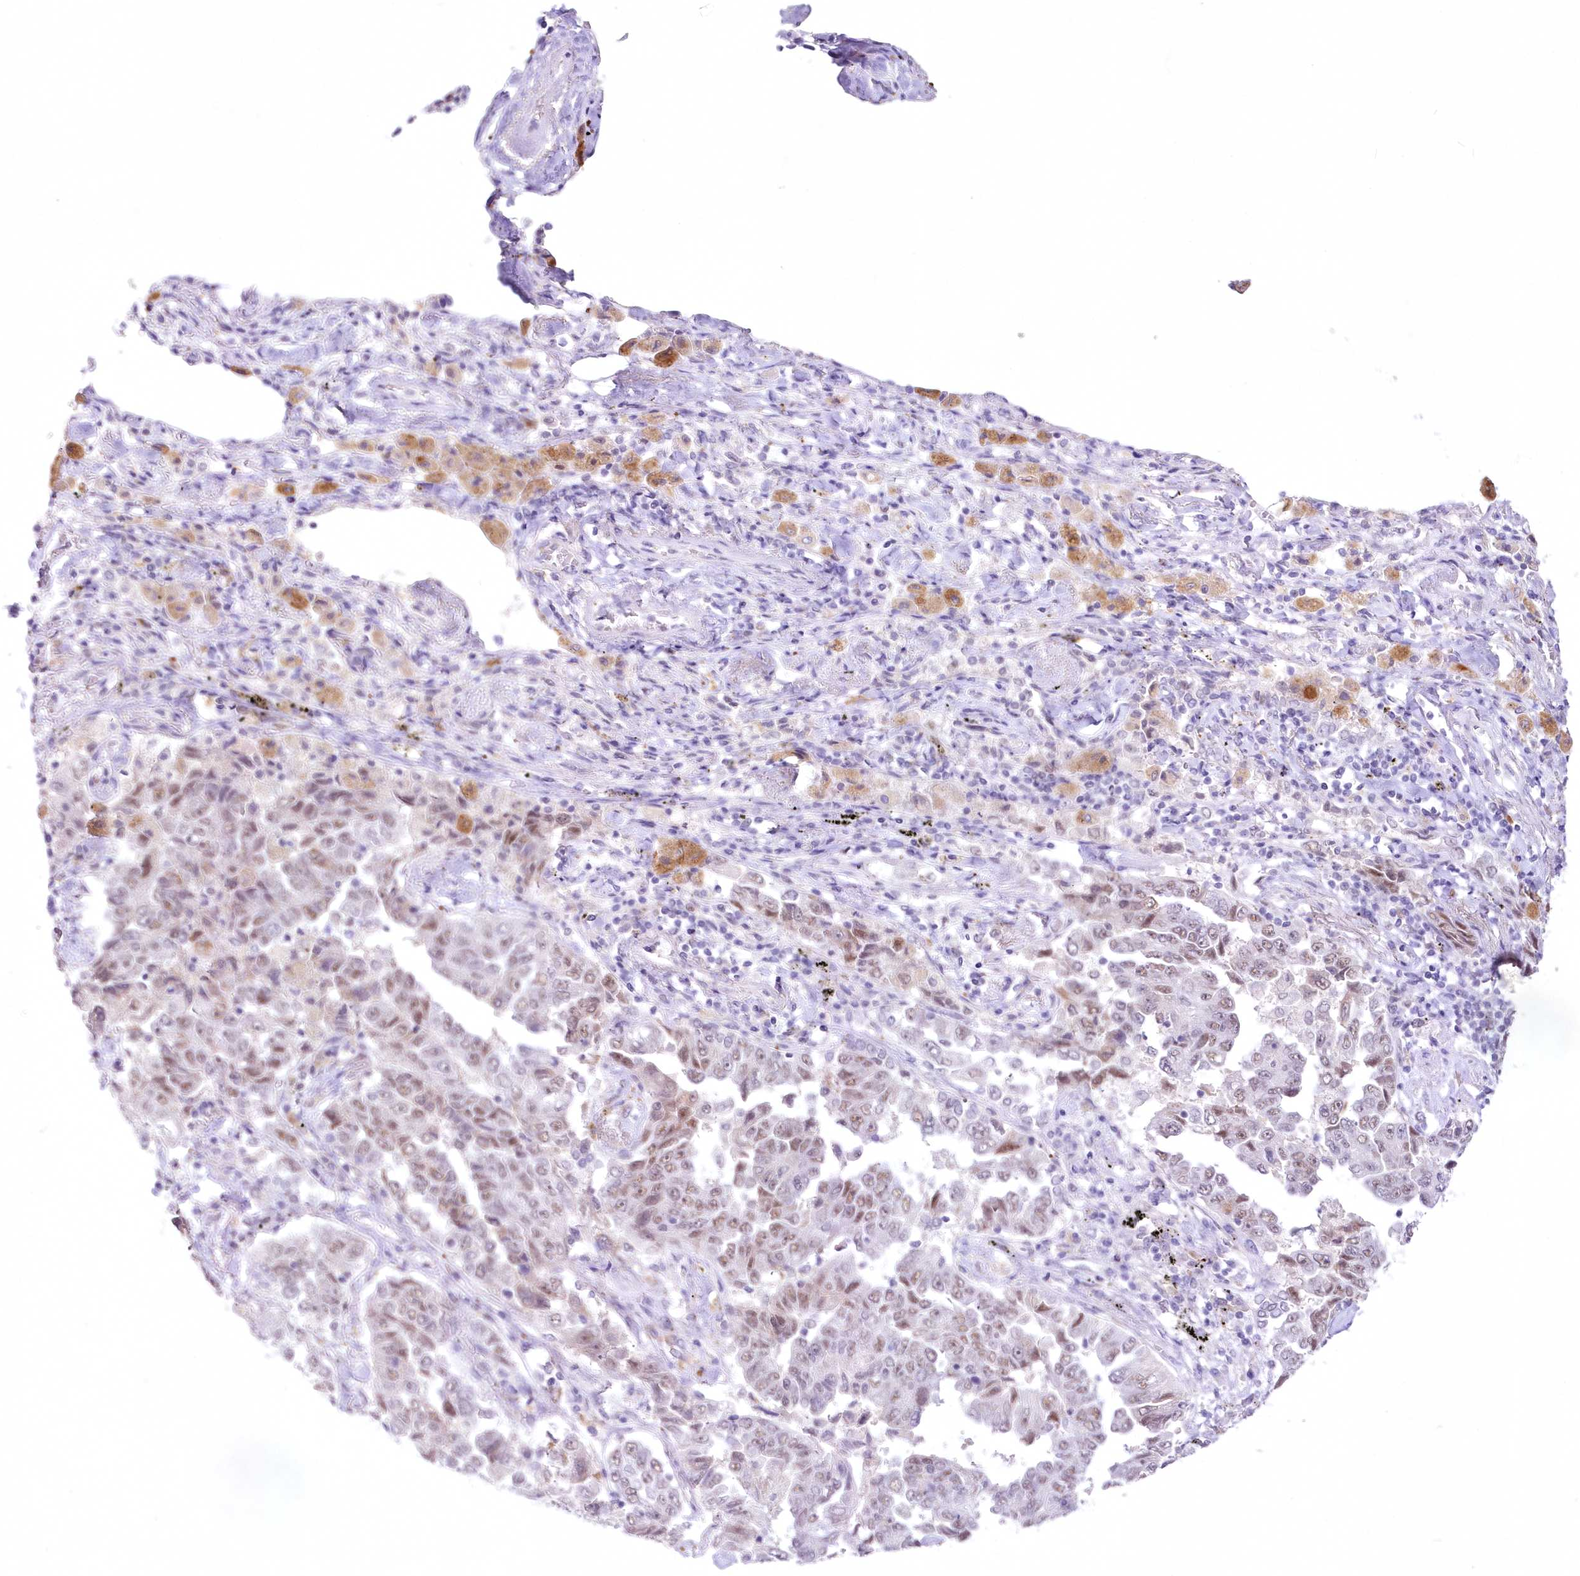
{"staining": {"intensity": "moderate", "quantity": "25%-75%", "location": "nuclear"}, "tissue": "lung cancer", "cell_type": "Tumor cells", "image_type": "cancer", "snomed": [{"axis": "morphology", "description": "Adenocarcinoma, NOS"}, {"axis": "topography", "description": "Lung"}], "caption": "Brown immunohistochemical staining in human lung adenocarcinoma reveals moderate nuclear expression in about 25%-75% of tumor cells. The protein is stained brown, and the nuclei are stained in blue (DAB (3,3'-diaminobenzidine) IHC with brightfield microscopy, high magnification).", "gene": "RBM27", "patient": {"sex": "female", "age": 51}}